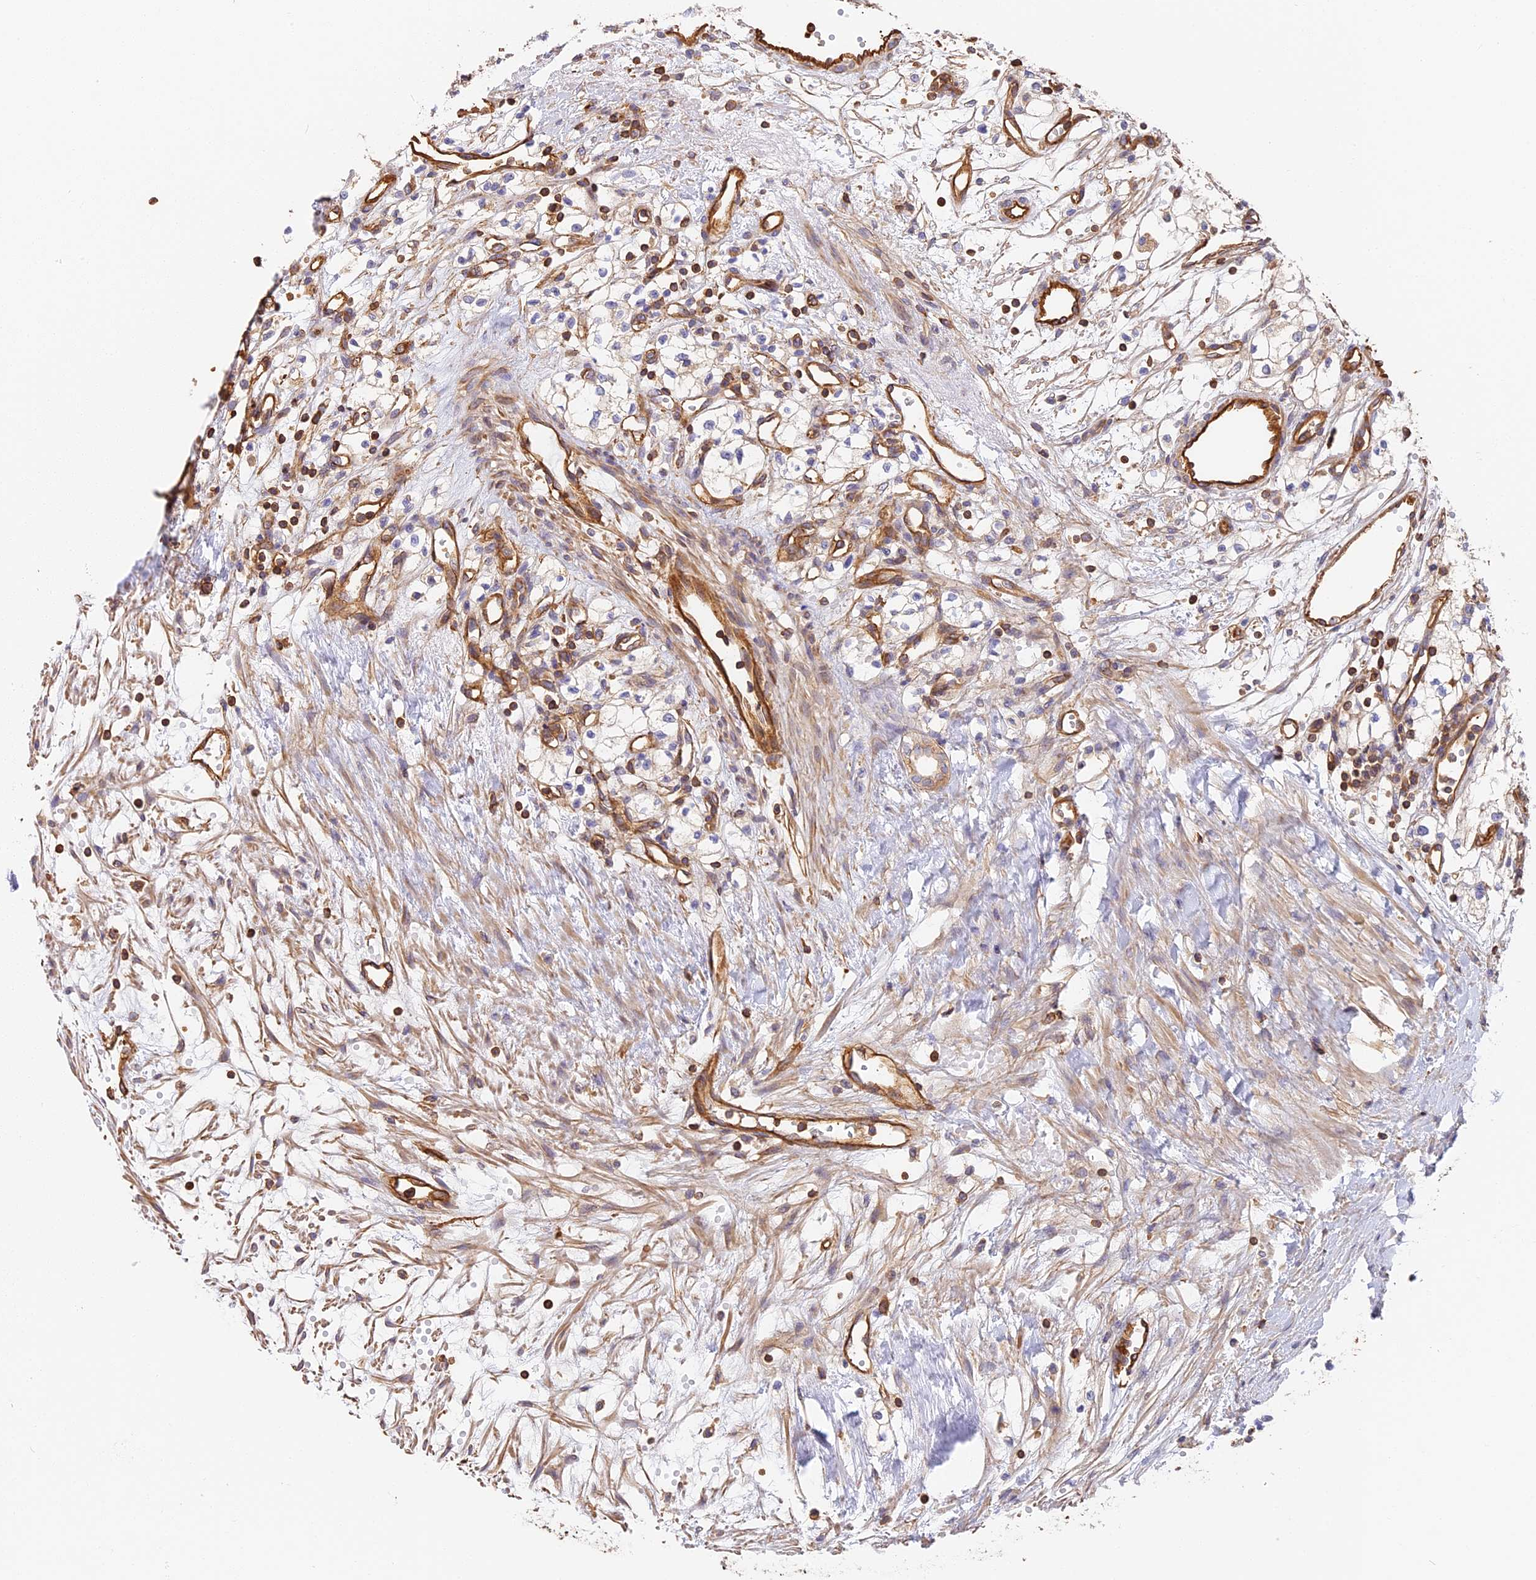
{"staining": {"intensity": "weak", "quantity": "<25%", "location": "cytoplasmic/membranous"}, "tissue": "renal cancer", "cell_type": "Tumor cells", "image_type": "cancer", "snomed": [{"axis": "morphology", "description": "Adenocarcinoma, NOS"}, {"axis": "topography", "description": "Kidney"}], "caption": "This is a histopathology image of immunohistochemistry staining of renal cancer (adenocarcinoma), which shows no expression in tumor cells.", "gene": "VPS18", "patient": {"sex": "male", "age": 59}}